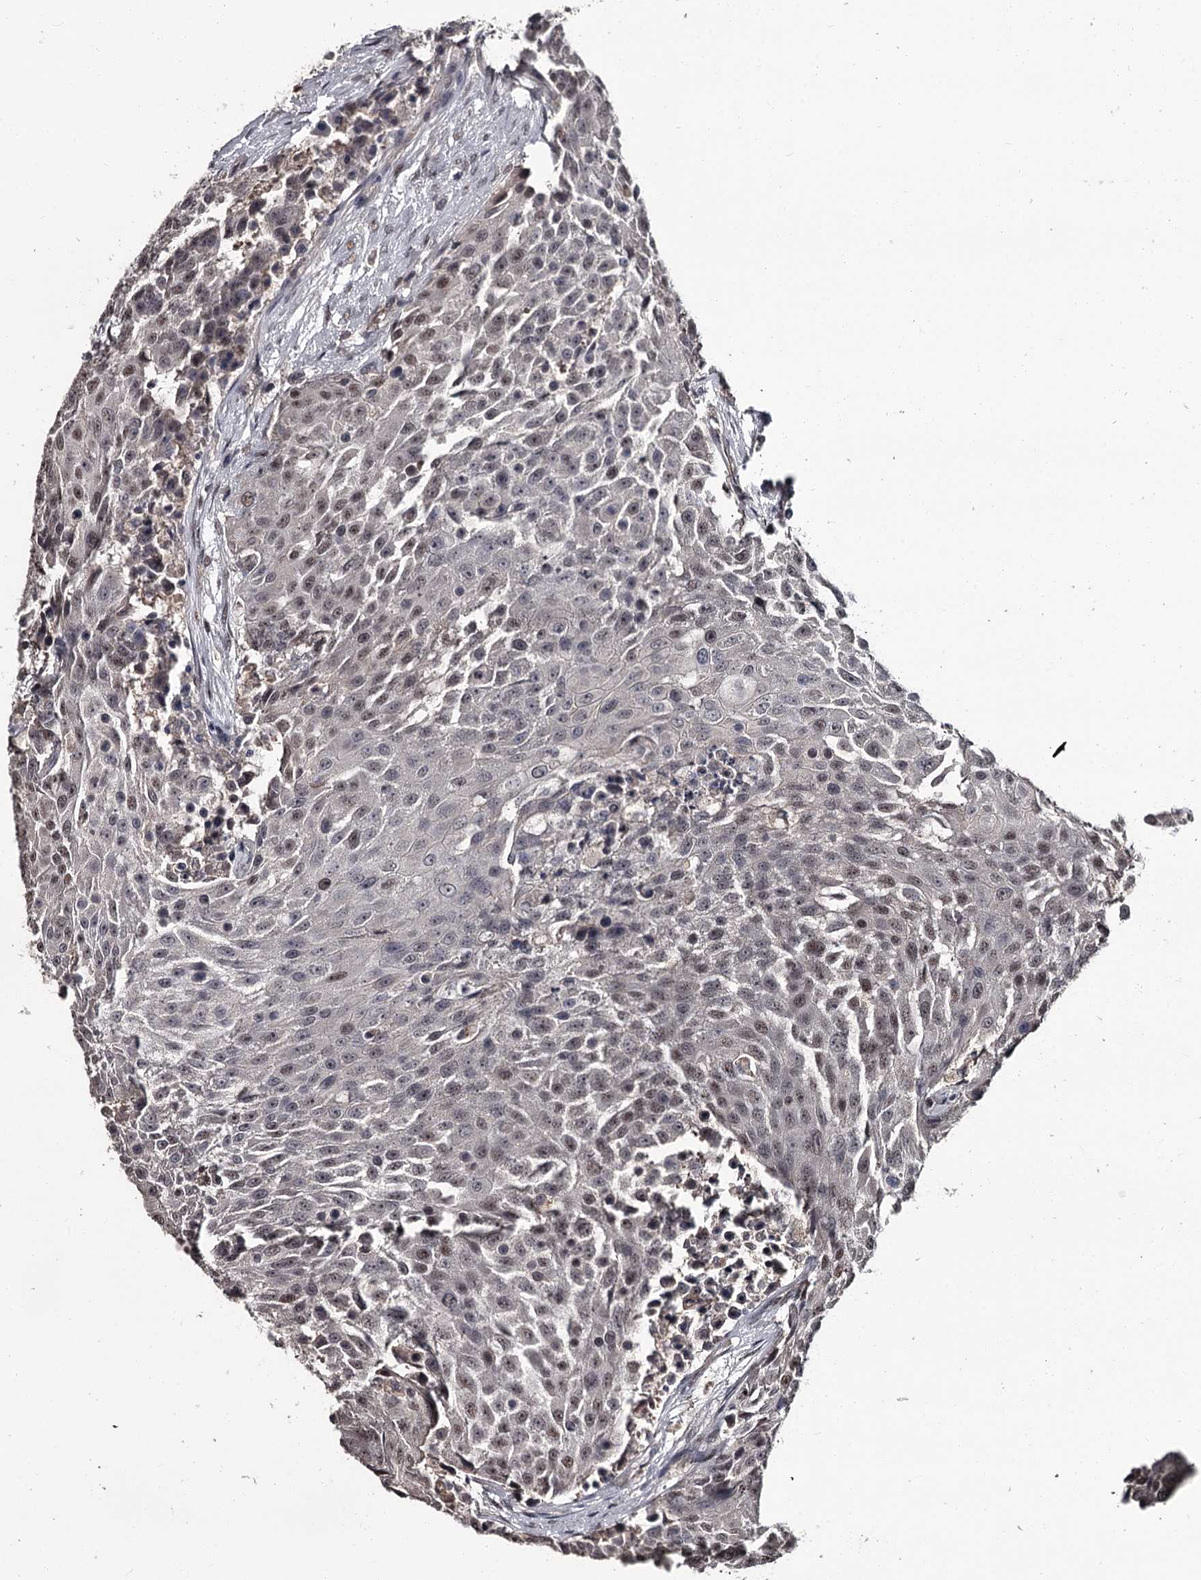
{"staining": {"intensity": "weak", "quantity": "25%-75%", "location": "nuclear"}, "tissue": "urothelial cancer", "cell_type": "Tumor cells", "image_type": "cancer", "snomed": [{"axis": "morphology", "description": "Urothelial carcinoma, High grade"}, {"axis": "topography", "description": "Urinary bladder"}], "caption": "High-grade urothelial carcinoma stained for a protein (brown) shows weak nuclear positive staining in about 25%-75% of tumor cells.", "gene": "PRPF40B", "patient": {"sex": "female", "age": 63}}